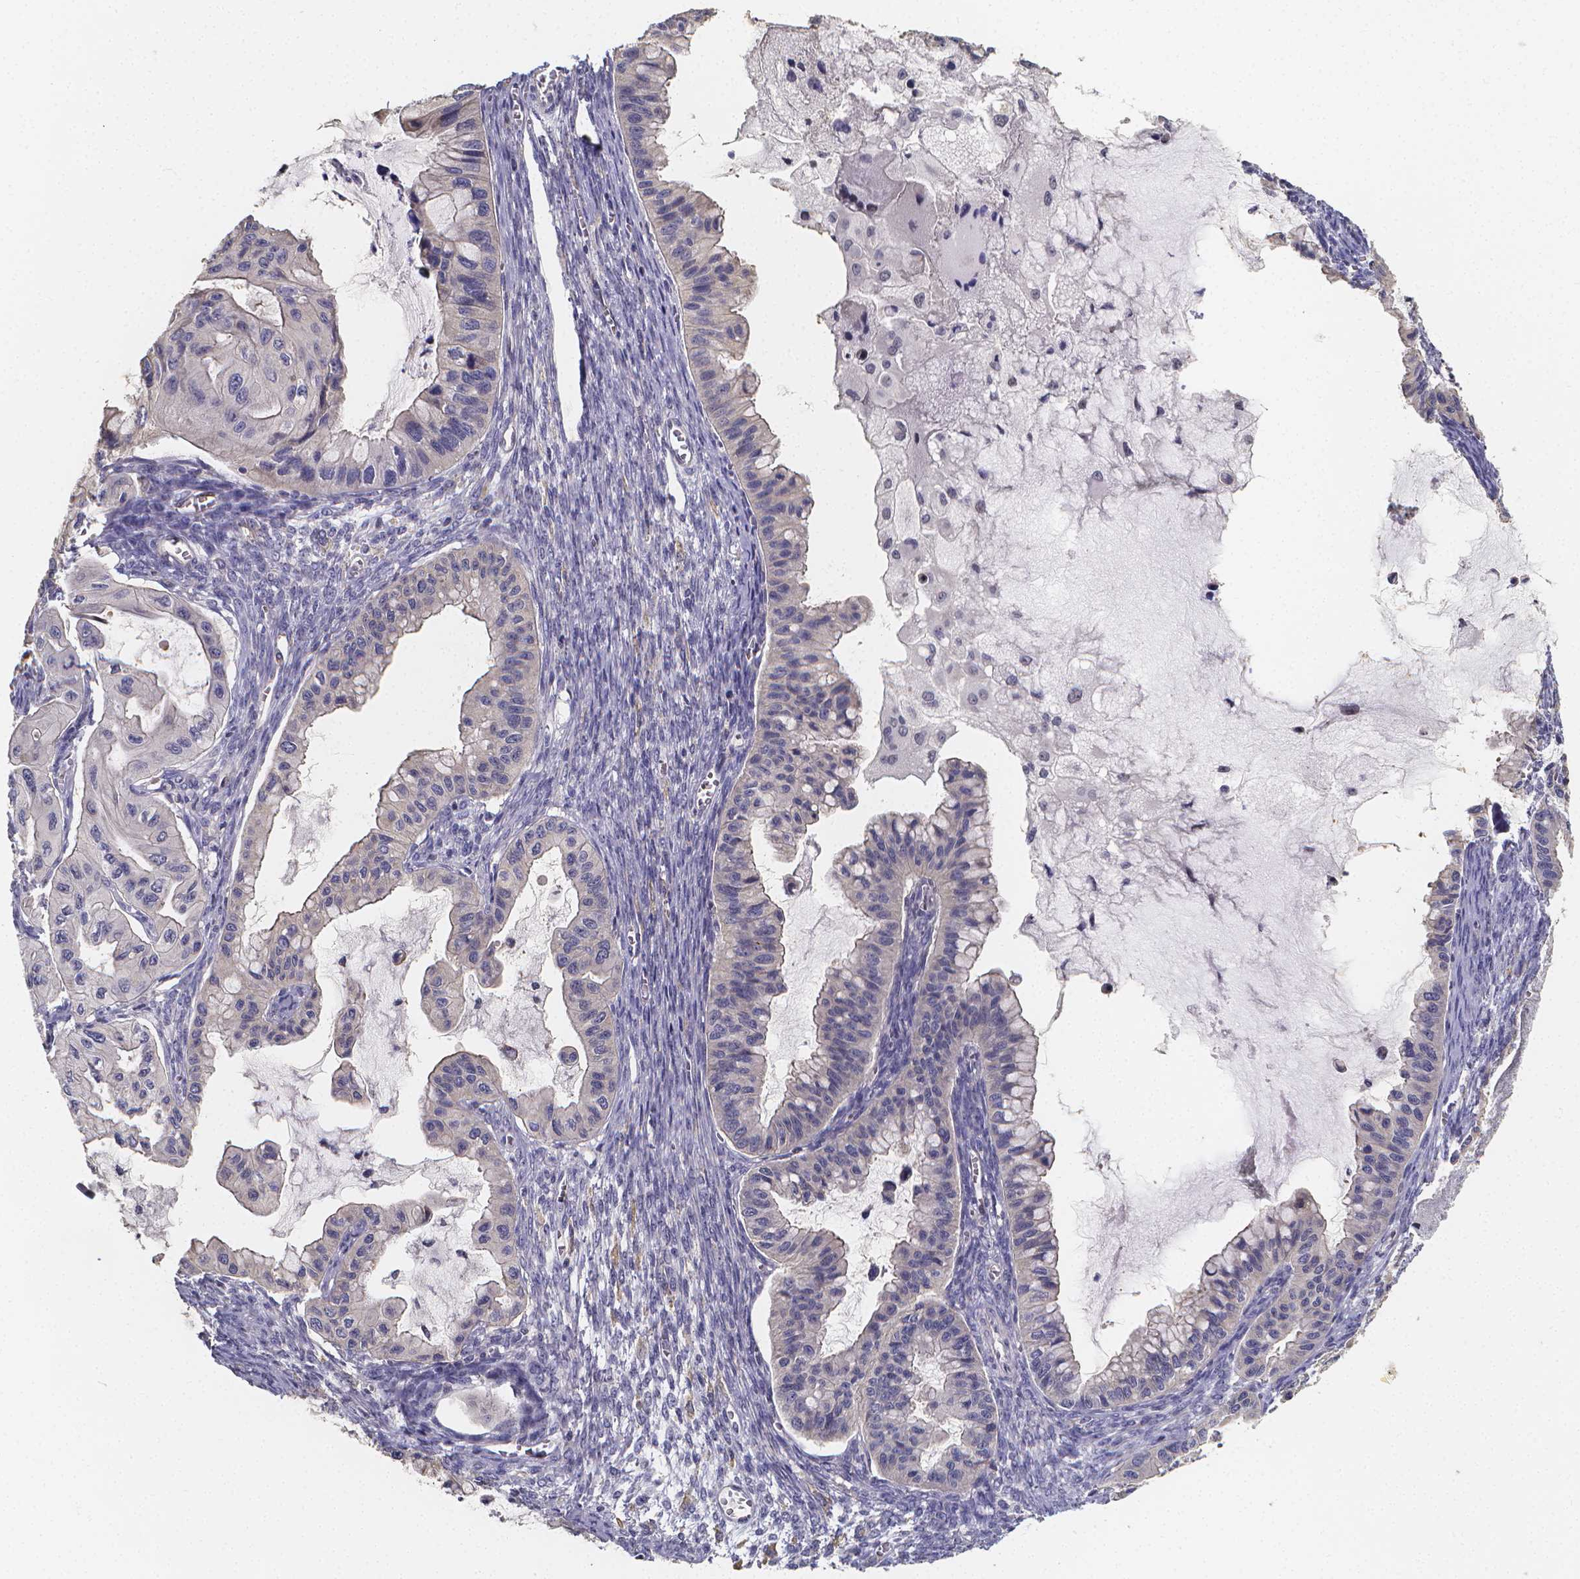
{"staining": {"intensity": "negative", "quantity": "none", "location": "none"}, "tissue": "ovarian cancer", "cell_type": "Tumor cells", "image_type": "cancer", "snomed": [{"axis": "morphology", "description": "Cystadenocarcinoma, mucinous, NOS"}, {"axis": "topography", "description": "Ovary"}], "caption": "Human ovarian cancer stained for a protein using IHC displays no positivity in tumor cells.", "gene": "PAH", "patient": {"sex": "female", "age": 72}}